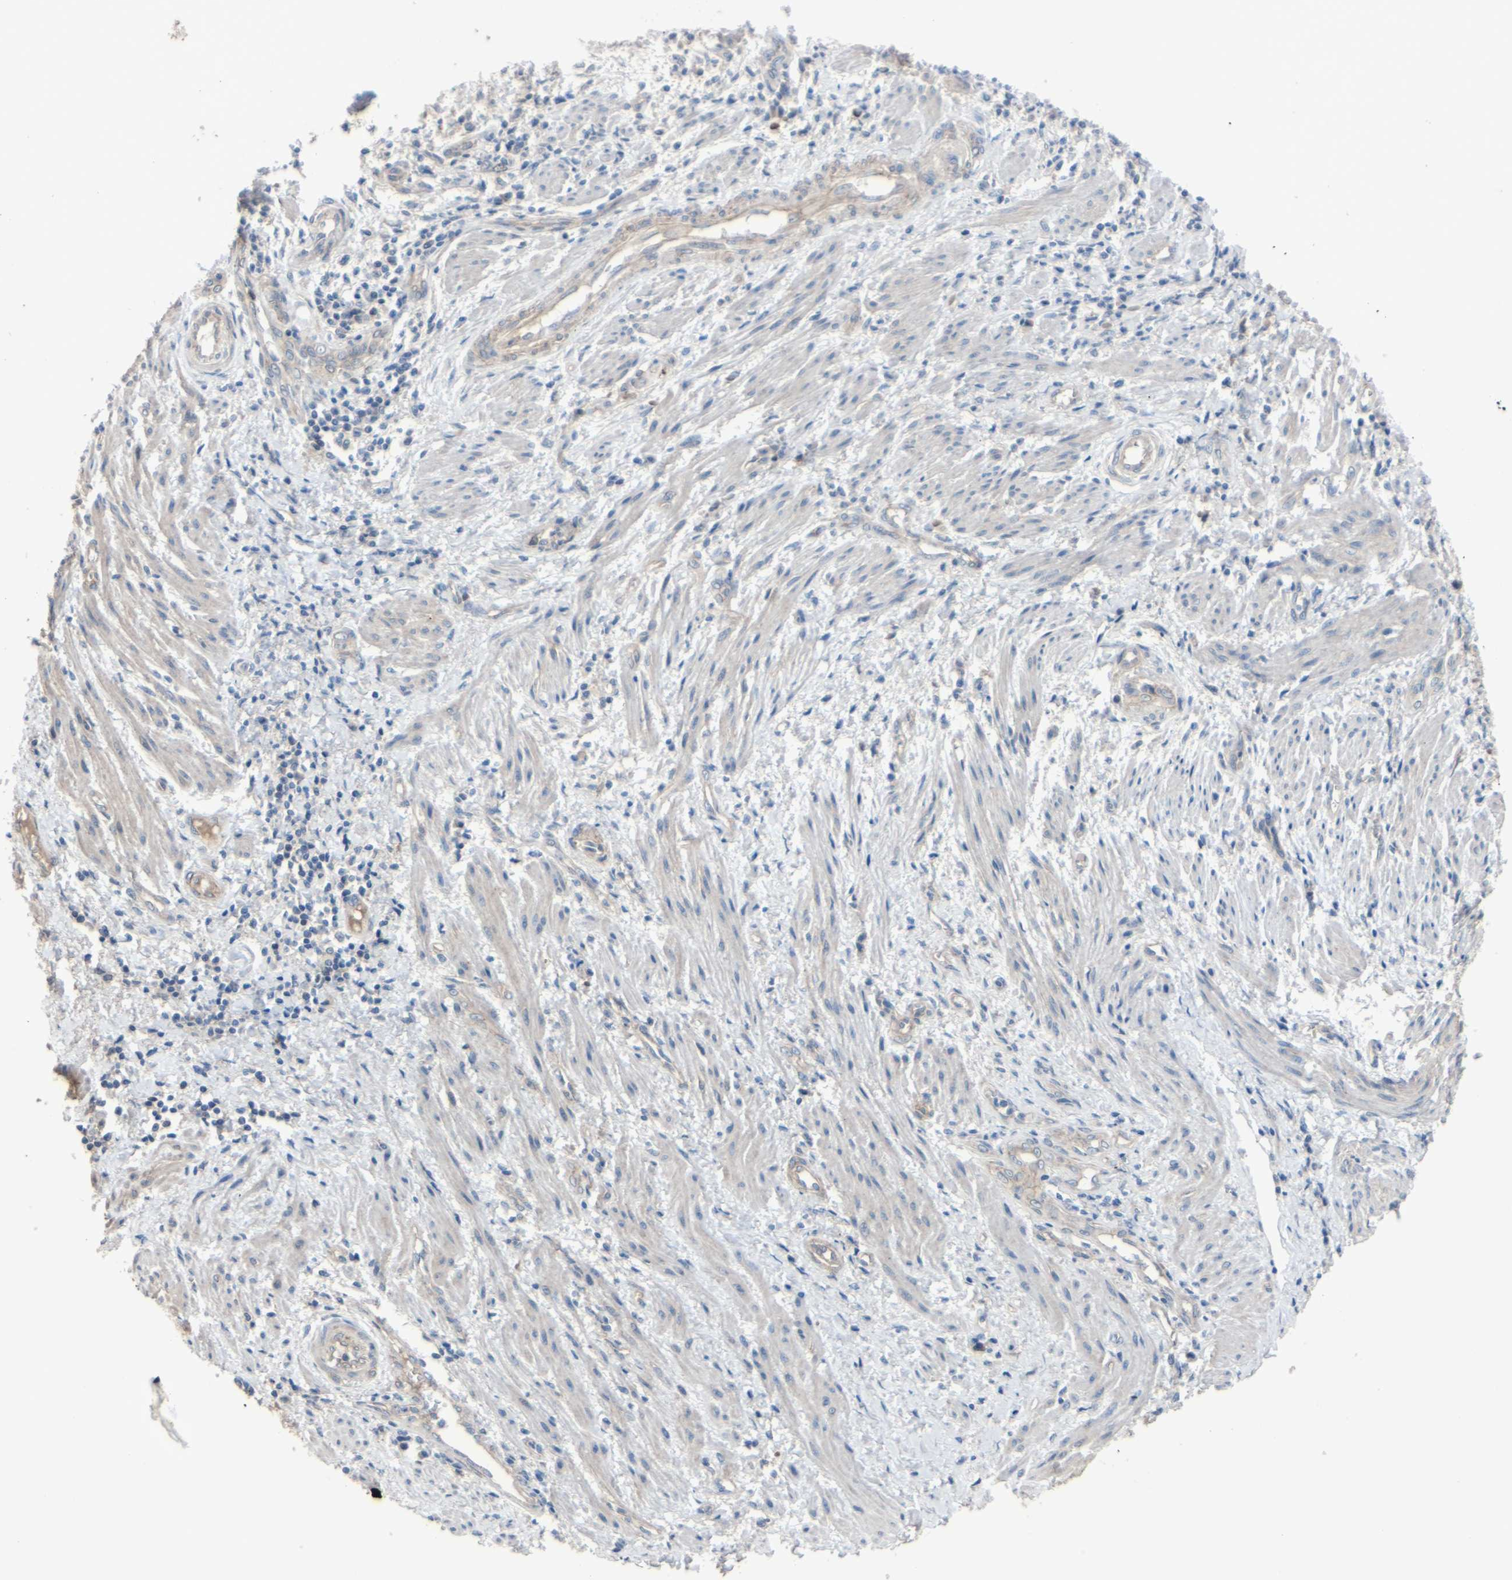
{"staining": {"intensity": "negative", "quantity": "none", "location": "none"}, "tissue": "endometrial cancer", "cell_type": "Tumor cells", "image_type": "cancer", "snomed": [{"axis": "morphology", "description": "Necrosis, NOS"}, {"axis": "morphology", "description": "Adenocarcinoma, NOS"}, {"axis": "topography", "description": "Endometrium"}], "caption": "Endometrial adenocarcinoma stained for a protein using immunohistochemistry (IHC) shows no expression tumor cells.", "gene": "LHX9", "patient": {"sex": "female", "age": 79}}